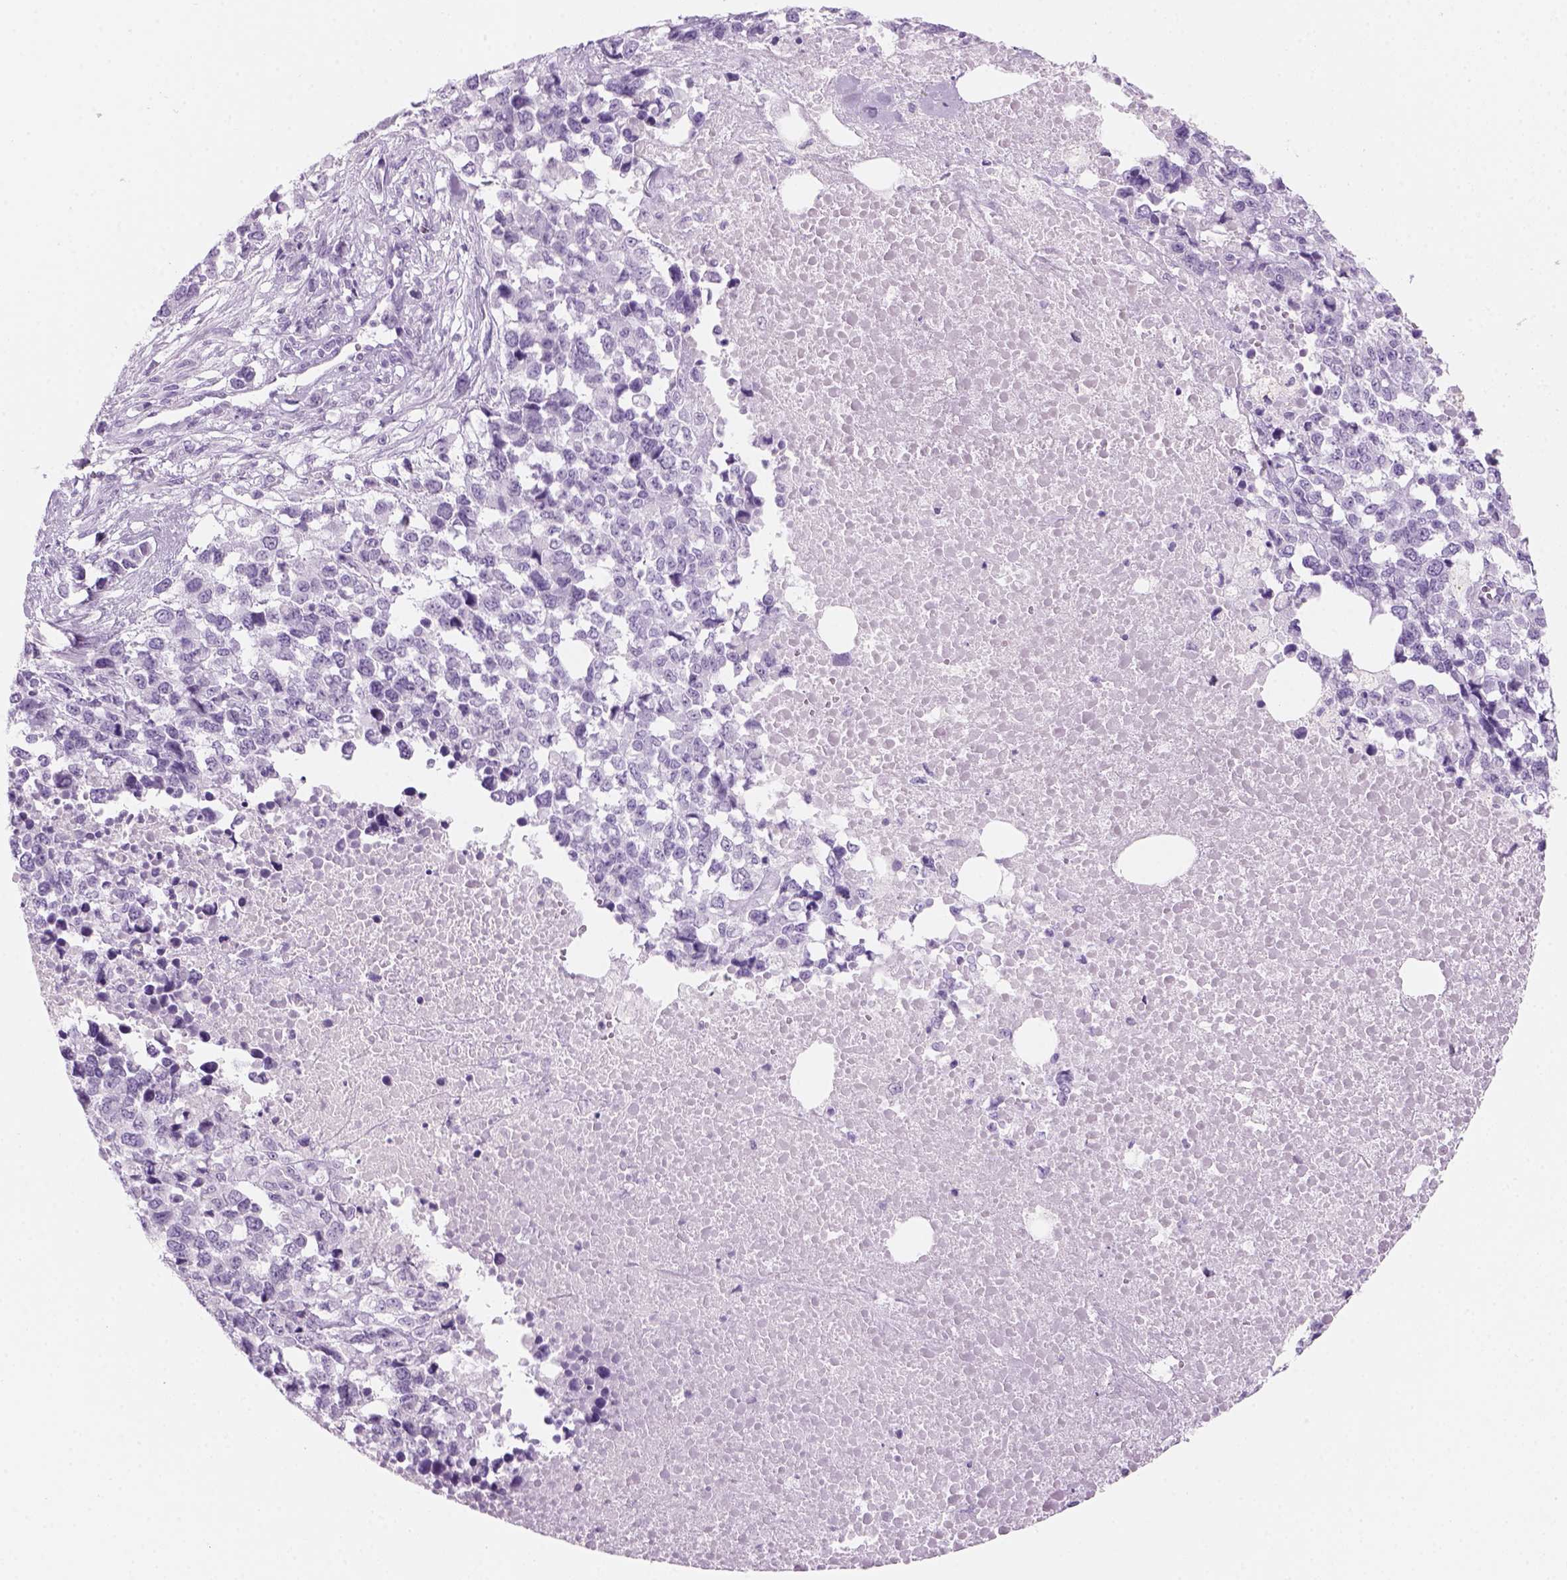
{"staining": {"intensity": "negative", "quantity": "none", "location": "none"}, "tissue": "melanoma", "cell_type": "Tumor cells", "image_type": "cancer", "snomed": [{"axis": "morphology", "description": "Malignant melanoma, Metastatic site"}, {"axis": "topography", "description": "Skin"}], "caption": "Immunohistochemistry (IHC) micrograph of human malignant melanoma (metastatic site) stained for a protein (brown), which demonstrates no staining in tumor cells.", "gene": "KRTAP11-1", "patient": {"sex": "male", "age": 84}}